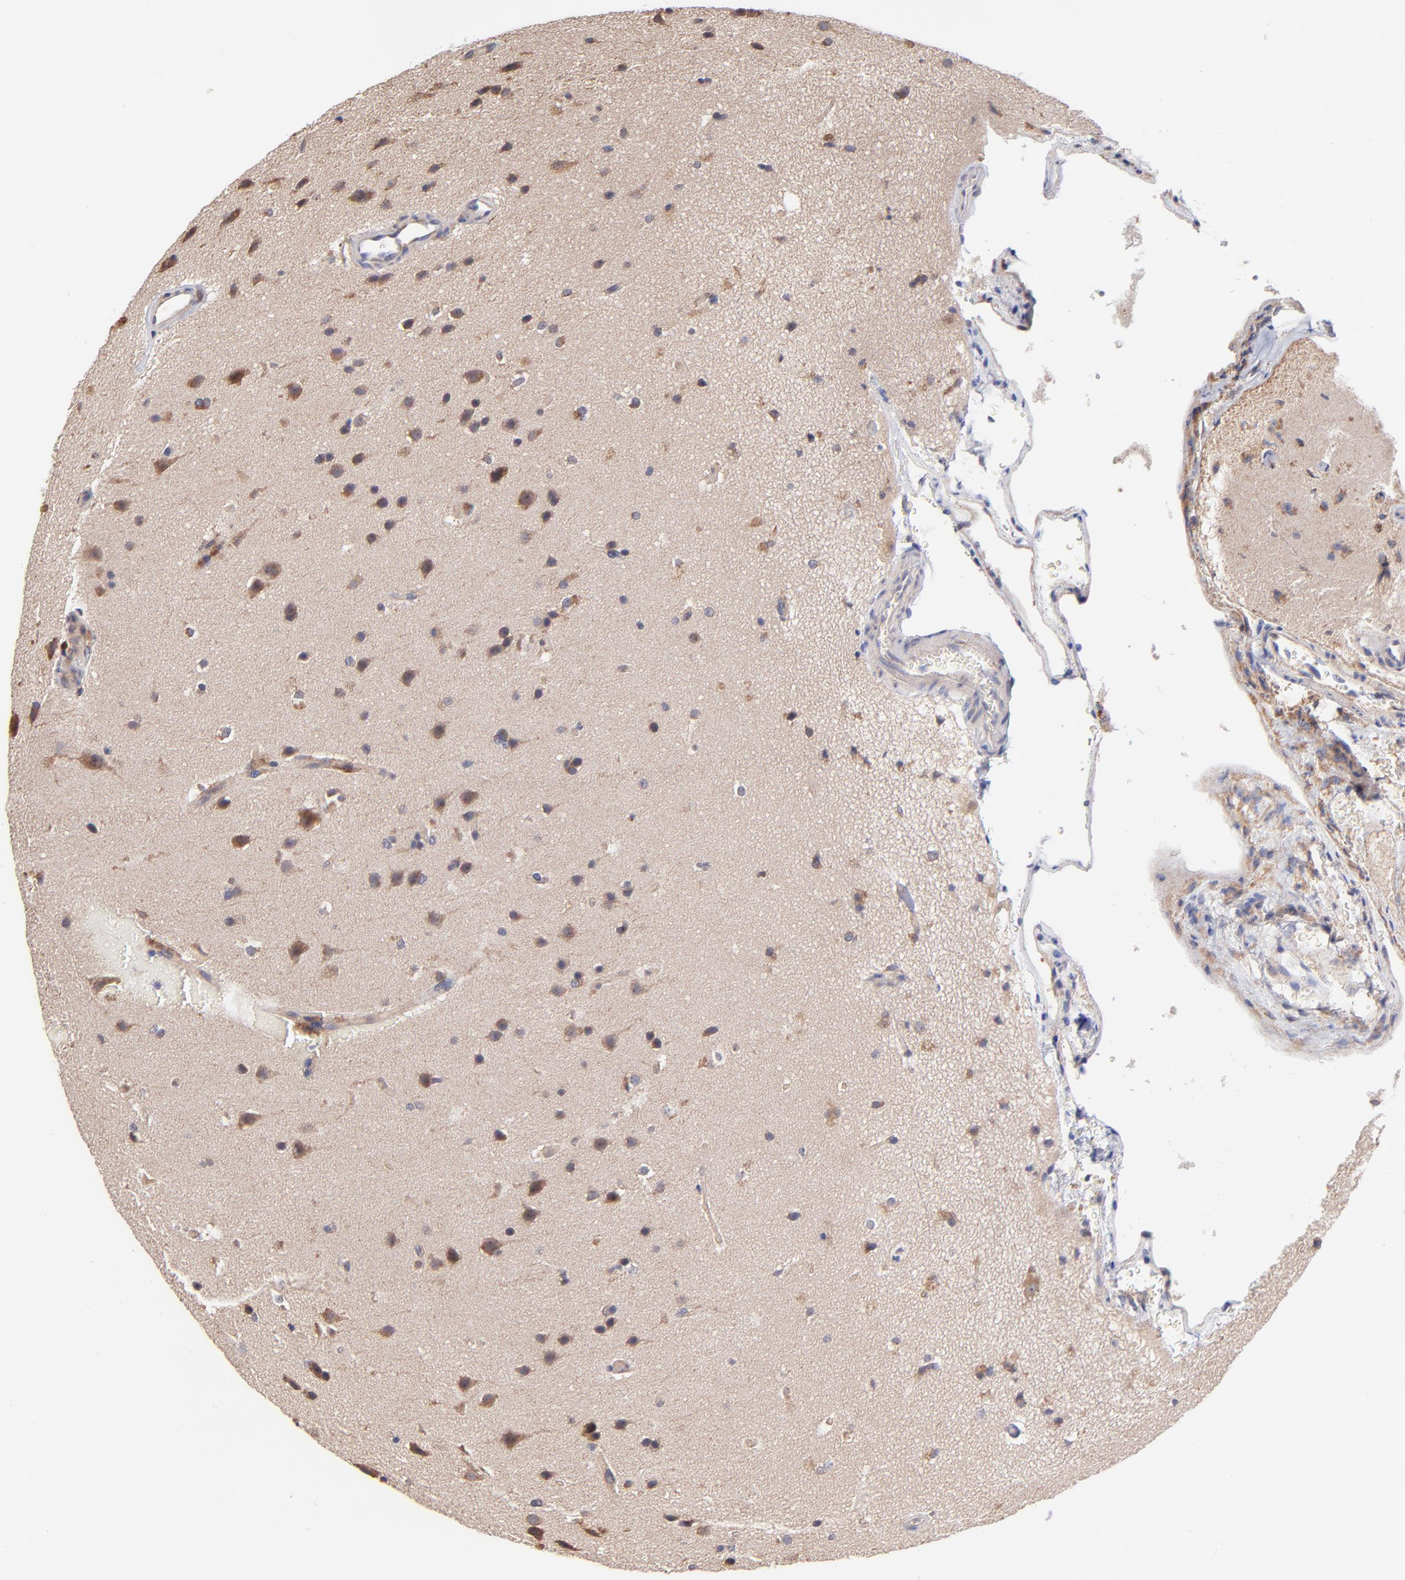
{"staining": {"intensity": "strong", "quantity": ">75%", "location": "cytoplasmic/membranous"}, "tissue": "glioma", "cell_type": "Tumor cells", "image_type": "cancer", "snomed": [{"axis": "morphology", "description": "Glioma, malignant, Low grade"}, {"axis": "topography", "description": "Cerebral cortex"}], "caption": "A high amount of strong cytoplasmic/membranous positivity is appreciated in approximately >75% of tumor cells in glioma tissue.", "gene": "UBE2H", "patient": {"sex": "female", "age": 47}}